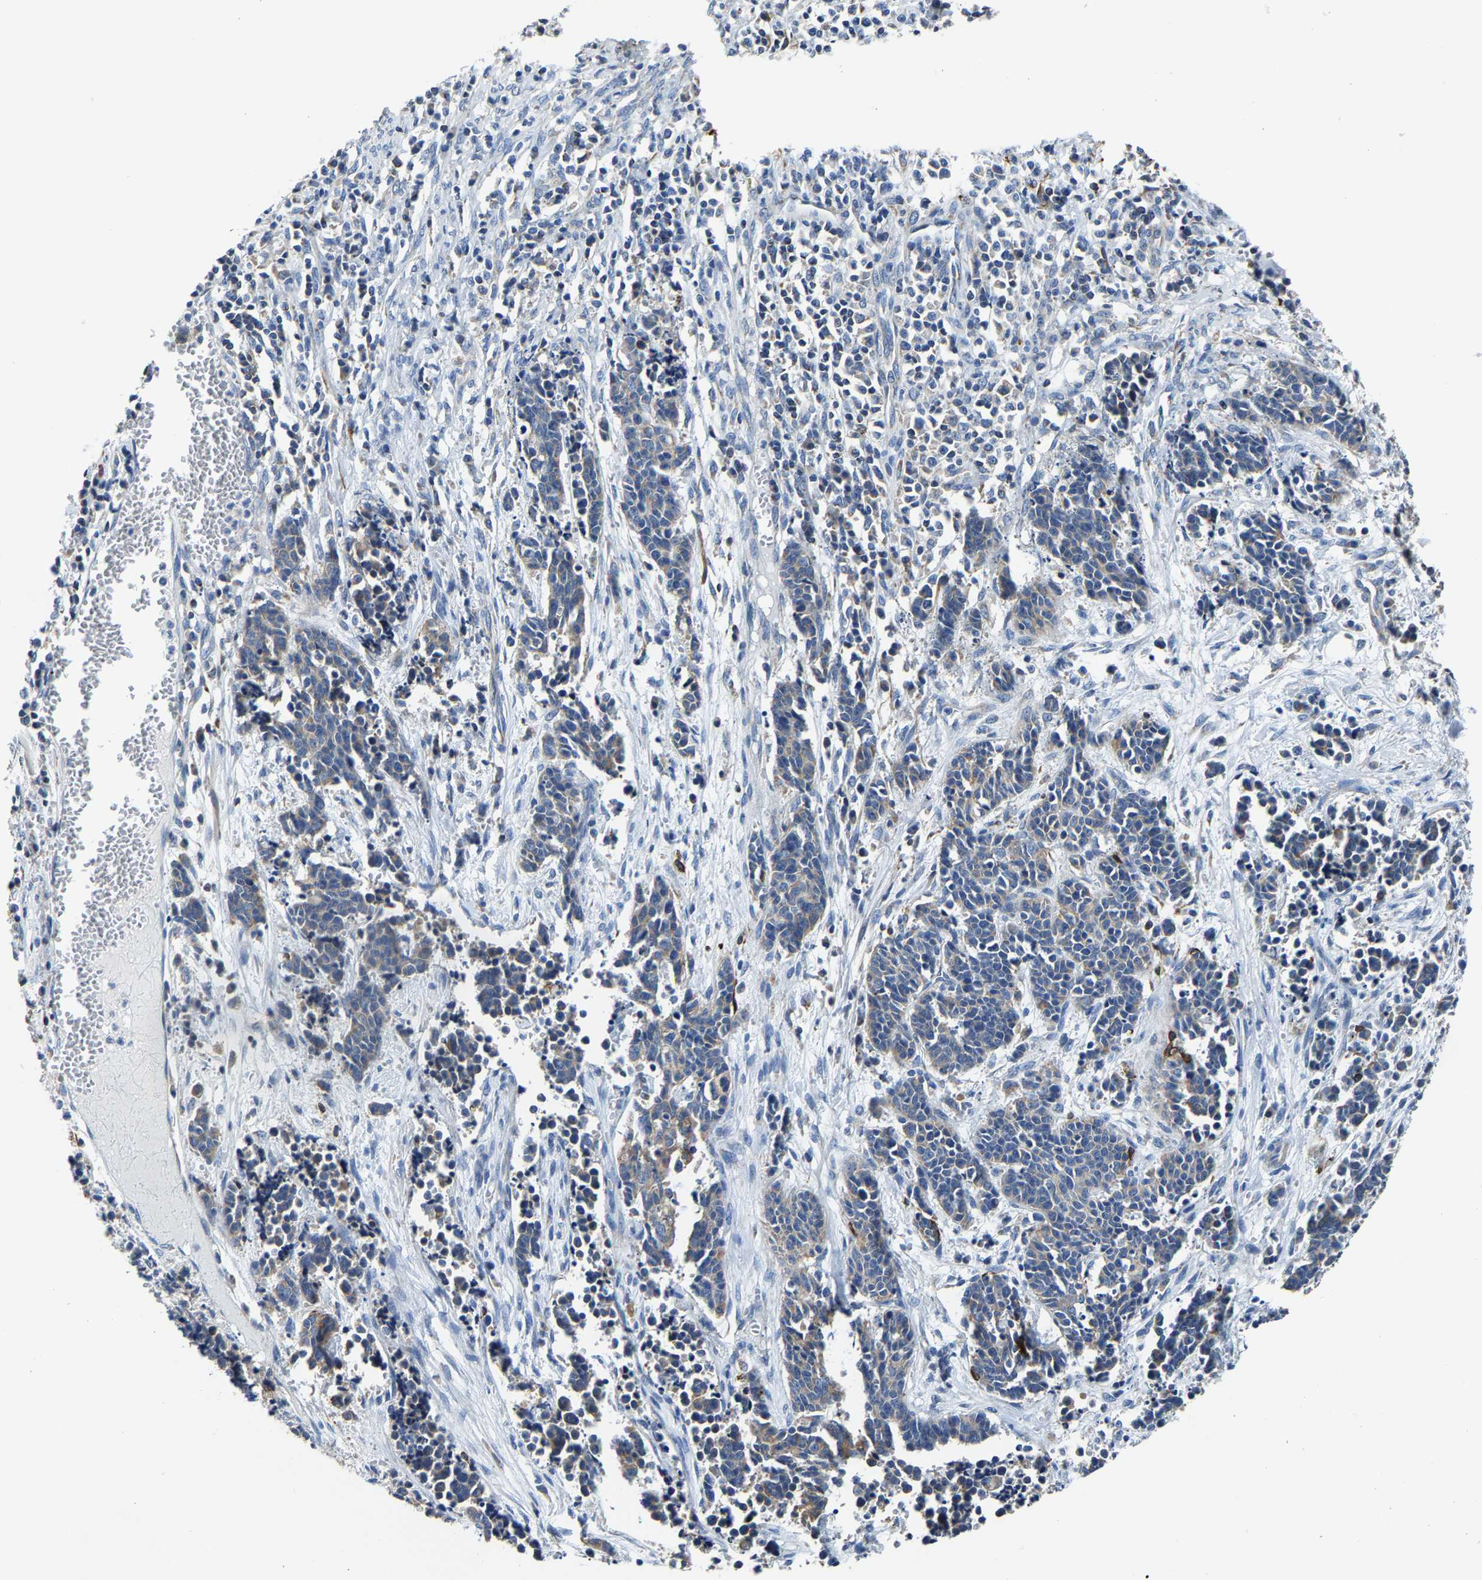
{"staining": {"intensity": "weak", "quantity": "25%-75%", "location": "cytoplasmic/membranous"}, "tissue": "cervical cancer", "cell_type": "Tumor cells", "image_type": "cancer", "snomed": [{"axis": "morphology", "description": "Squamous cell carcinoma, NOS"}, {"axis": "topography", "description": "Cervix"}], "caption": "Tumor cells demonstrate weak cytoplasmic/membranous positivity in approximately 25%-75% of cells in cervical cancer. The protein is shown in brown color, while the nuclei are stained blue.", "gene": "AGK", "patient": {"sex": "female", "age": 35}}